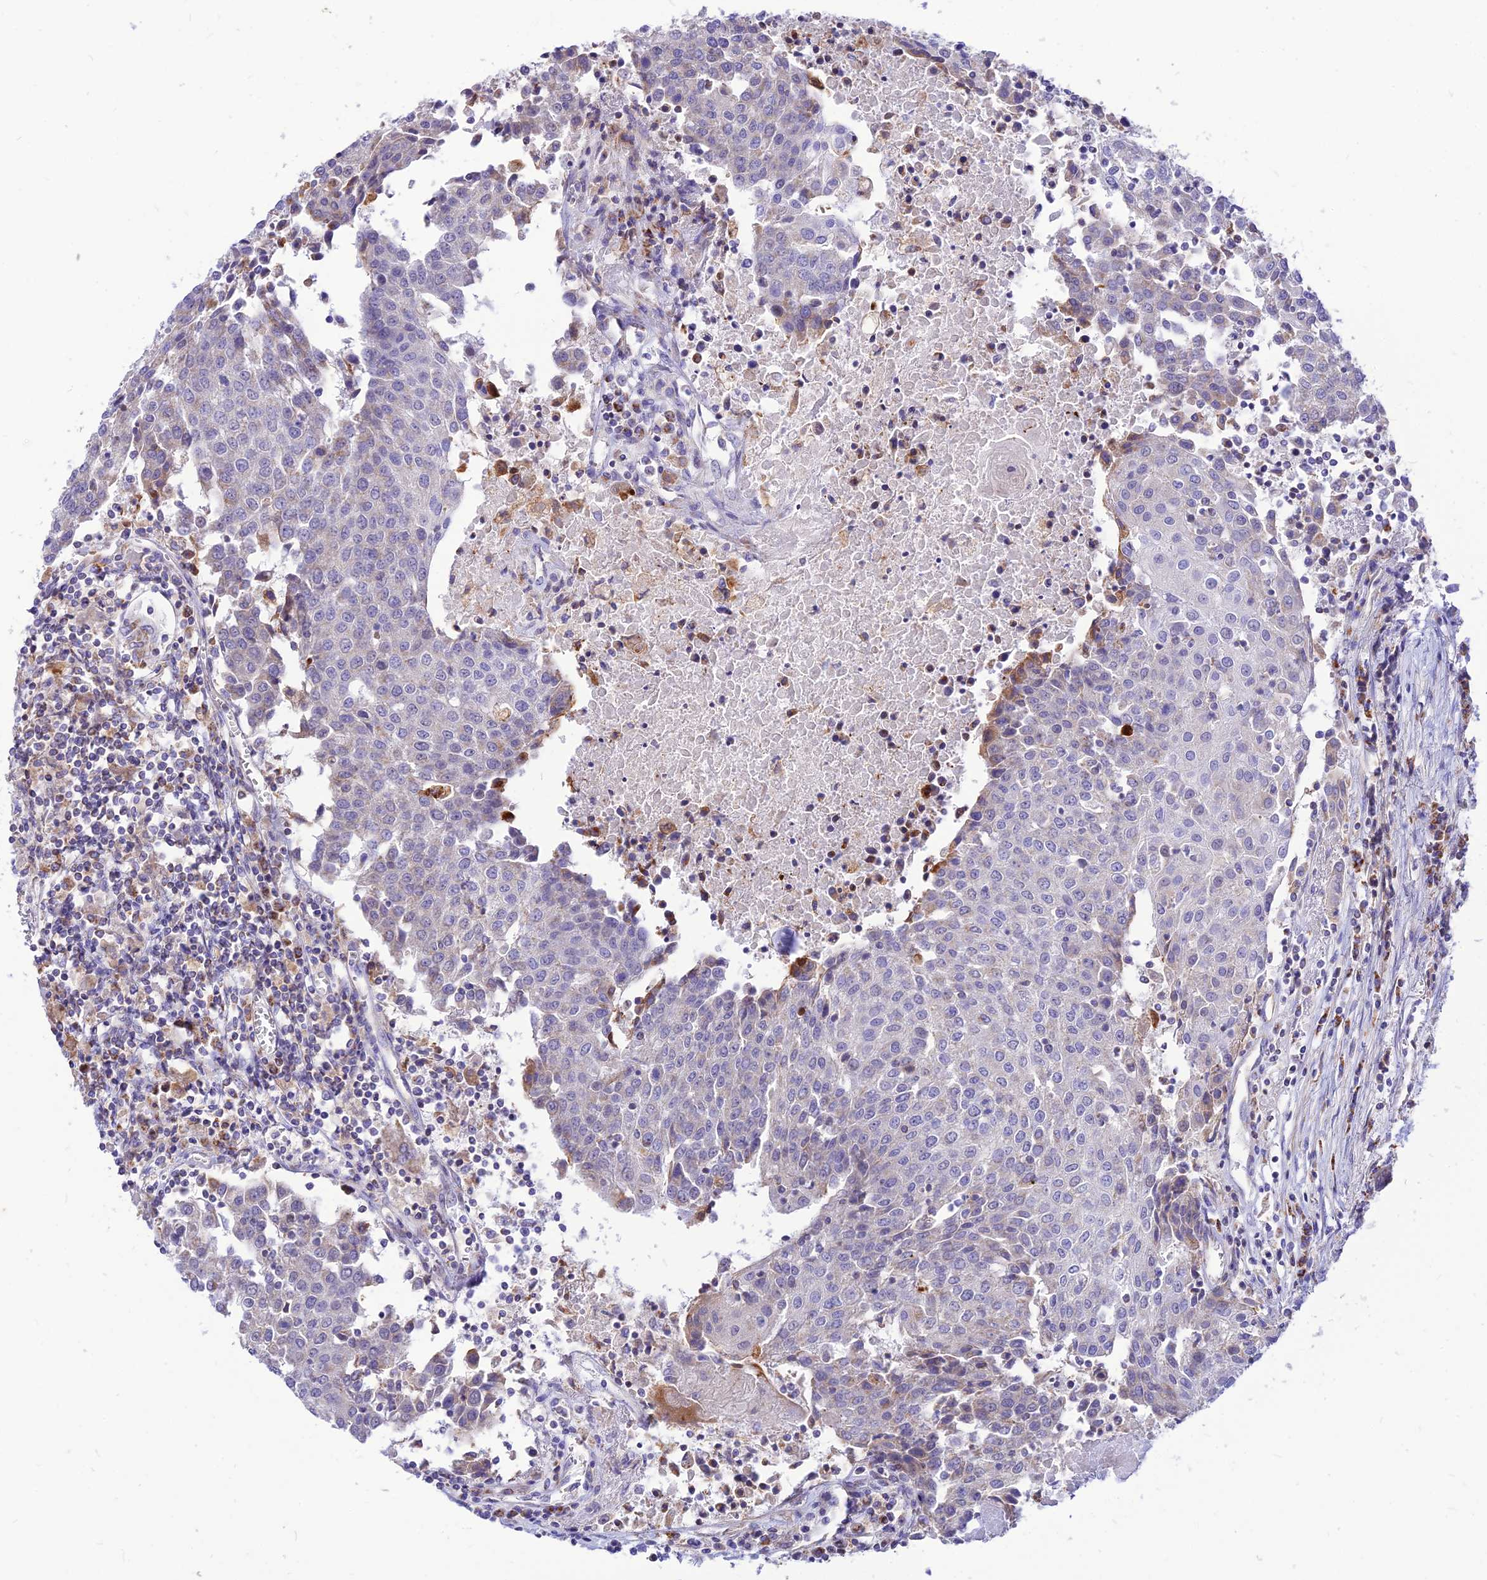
{"staining": {"intensity": "negative", "quantity": "none", "location": "none"}, "tissue": "urothelial cancer", "cell_type": "Tumor cells", "image_type": "cancer", "snomed": [{"axis": "morphology", "description": "Urothelial carcinoma, High grade"}, {"axis": "topography", "description": "Urinary bladder"}], "caption": "There is no significant staining in tumor cells of urothelial cancer. (Stains: DAB (3,3'-diaminobenzidine) immunohistochemistry (IHC) with hematoxylin counter stain, Microscopy: brightfield microscopy at high magnification).", "gene": "ECI1", "patient": {"sex": "female", "age": 85}}